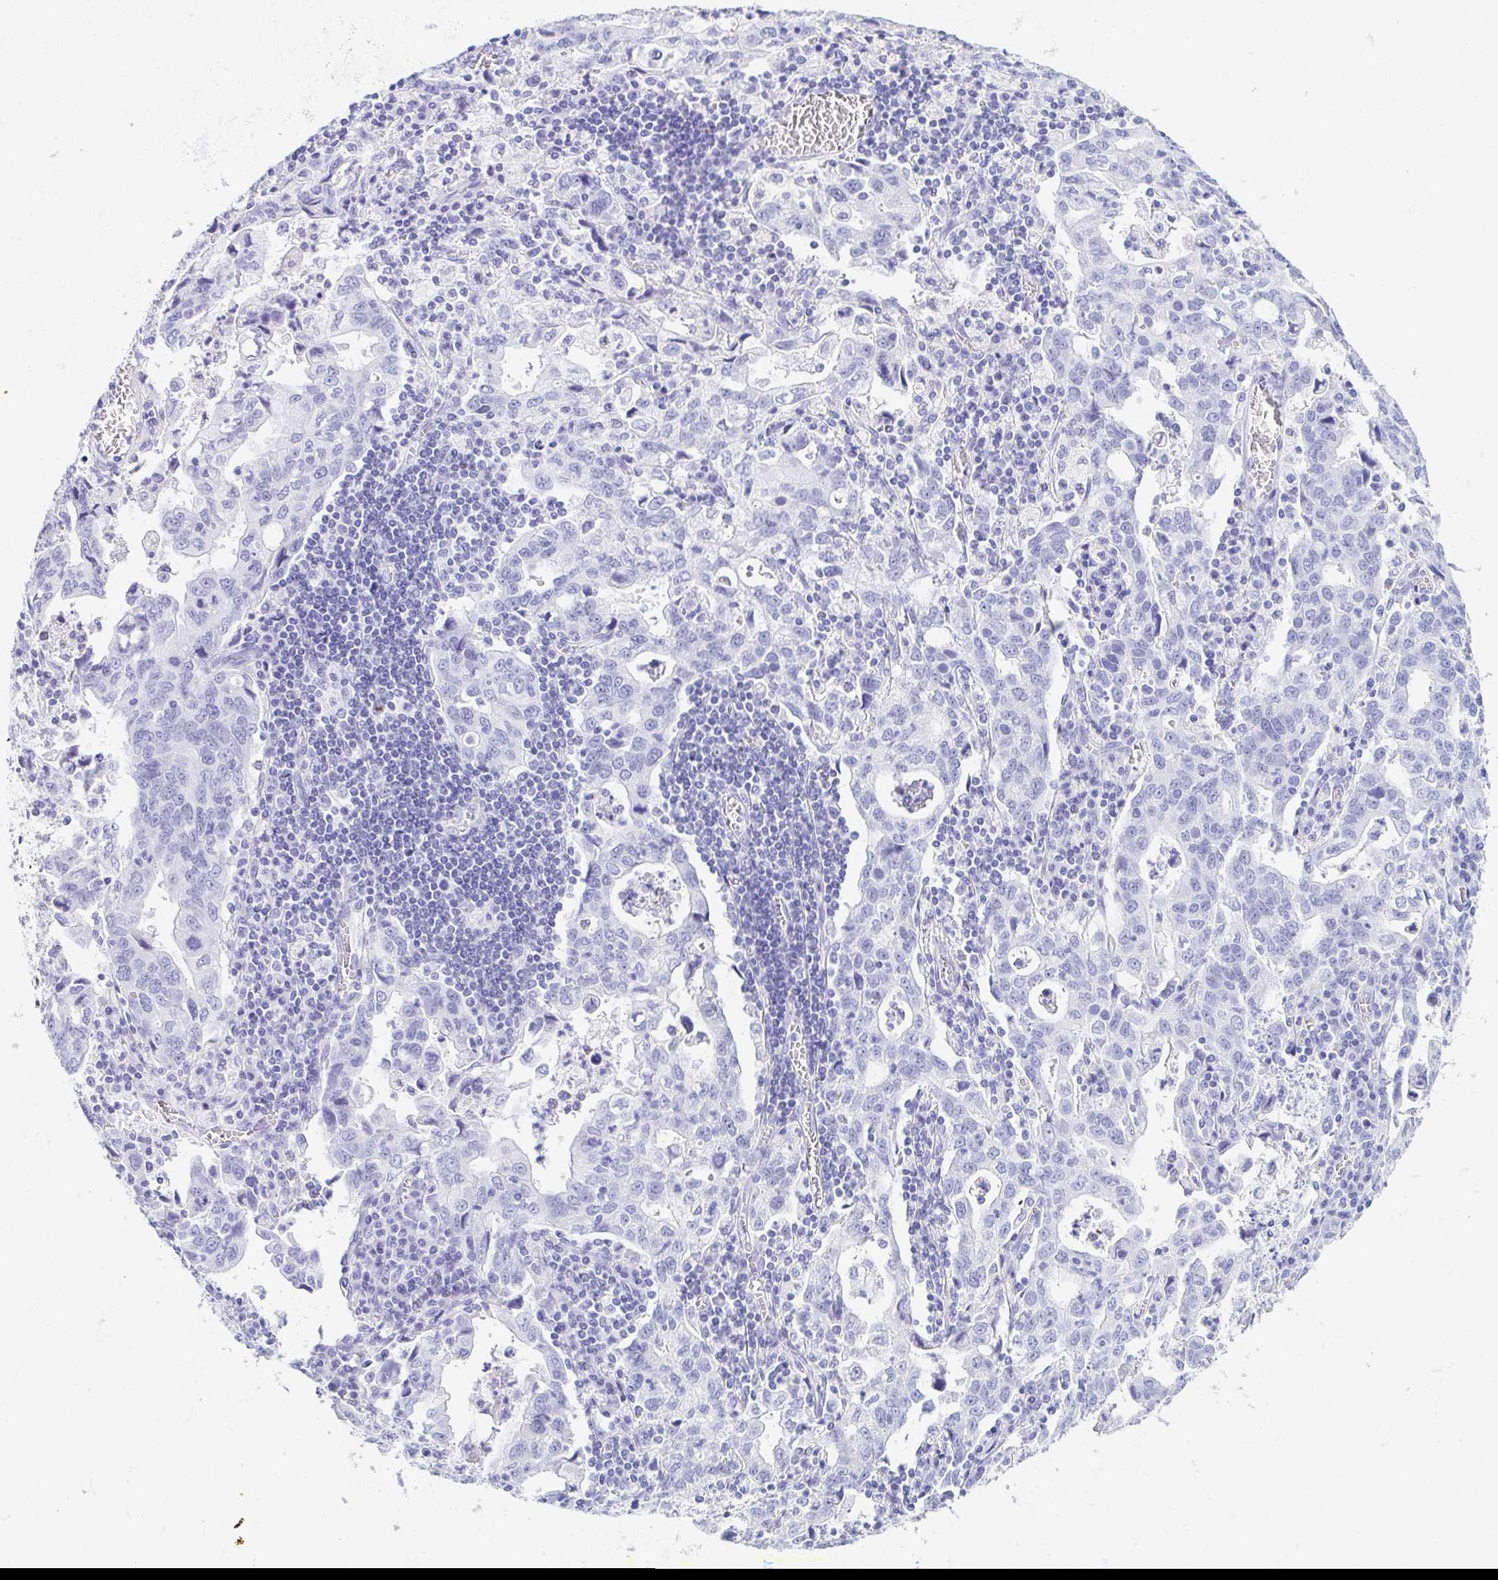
{"staining": {"intensity": "negative", "quantity": "none", "location": "none"}, "tissue": "stomach cancer", "cell_type": "Tumor cells", "image_type": "cancer", "snomed": [{"axis": "morphology", "description": "Adenocarcinoma, NOS"}, {"axis": "topography", "description": "Stomach, upper"}], "caption": "This image is of stomach cancer stained with IHC to label a protein in brown with the nuclei are counter-stained blue. There is no staining in tumor cells.", "gene": "GKN1", "patient": {"sex": "male", "age": 85}}